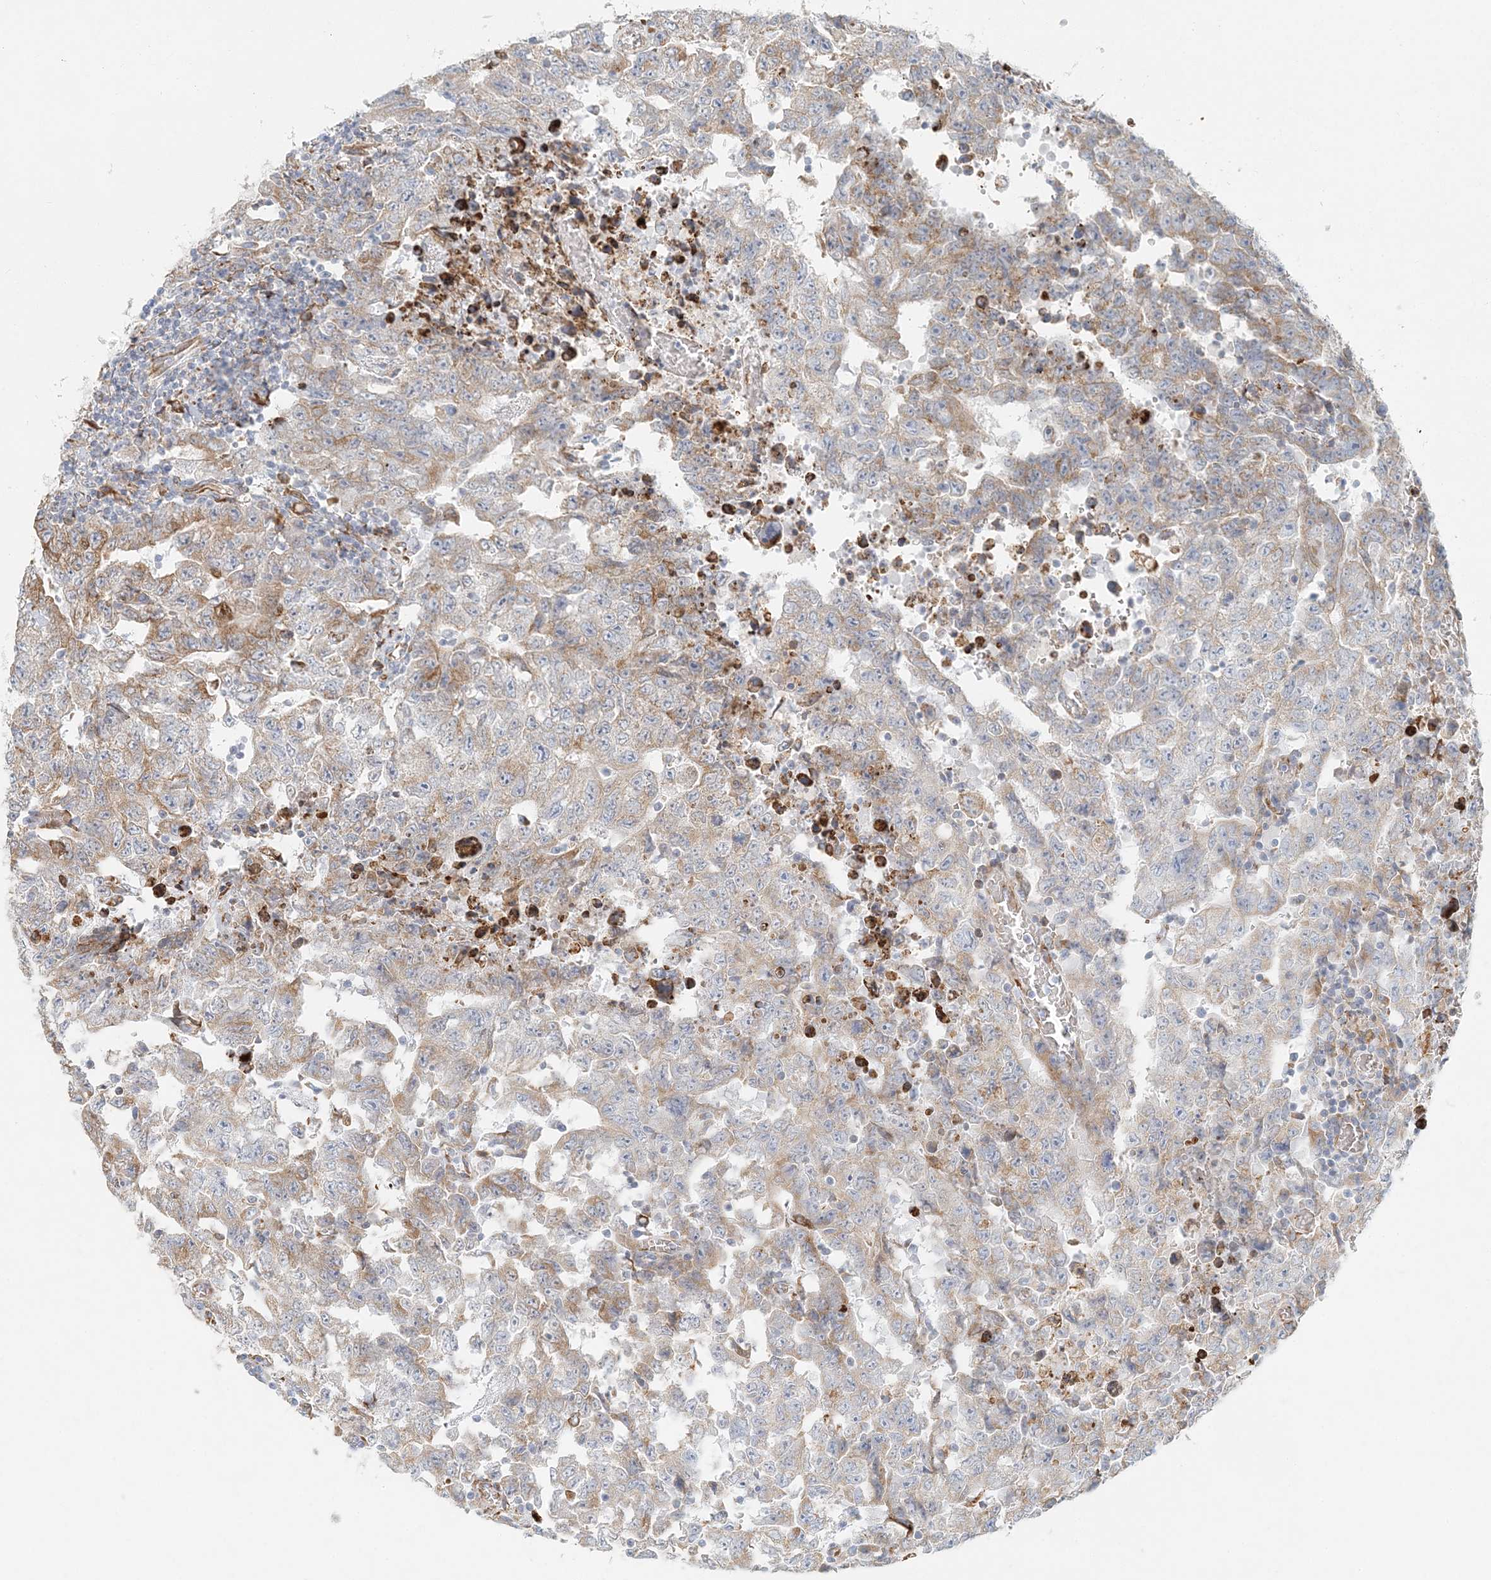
{"staining": {"intensity": "moderate", "quantity": "25%-75%", "location": "cytoplasmic/membranous"}, "tissue": "testis cancer", "cell_type": "Tumor cells", "image_type": "cancer", "snomed": [{"axis": "morphology", "description": "Carcinoma, Embryonal, NOS"}, {"axis": "topography", "description": "Testis"}], "caption": "The histopathology image exhibits immunohistochemical staining of testis embryonal carcinoma. There is moderate cytoplasmic/membranous staining is identified in approximately 25%-75% of tumor cells.", "gene": "STK11IP", "patient": {"sex": "male", "age": 26}}